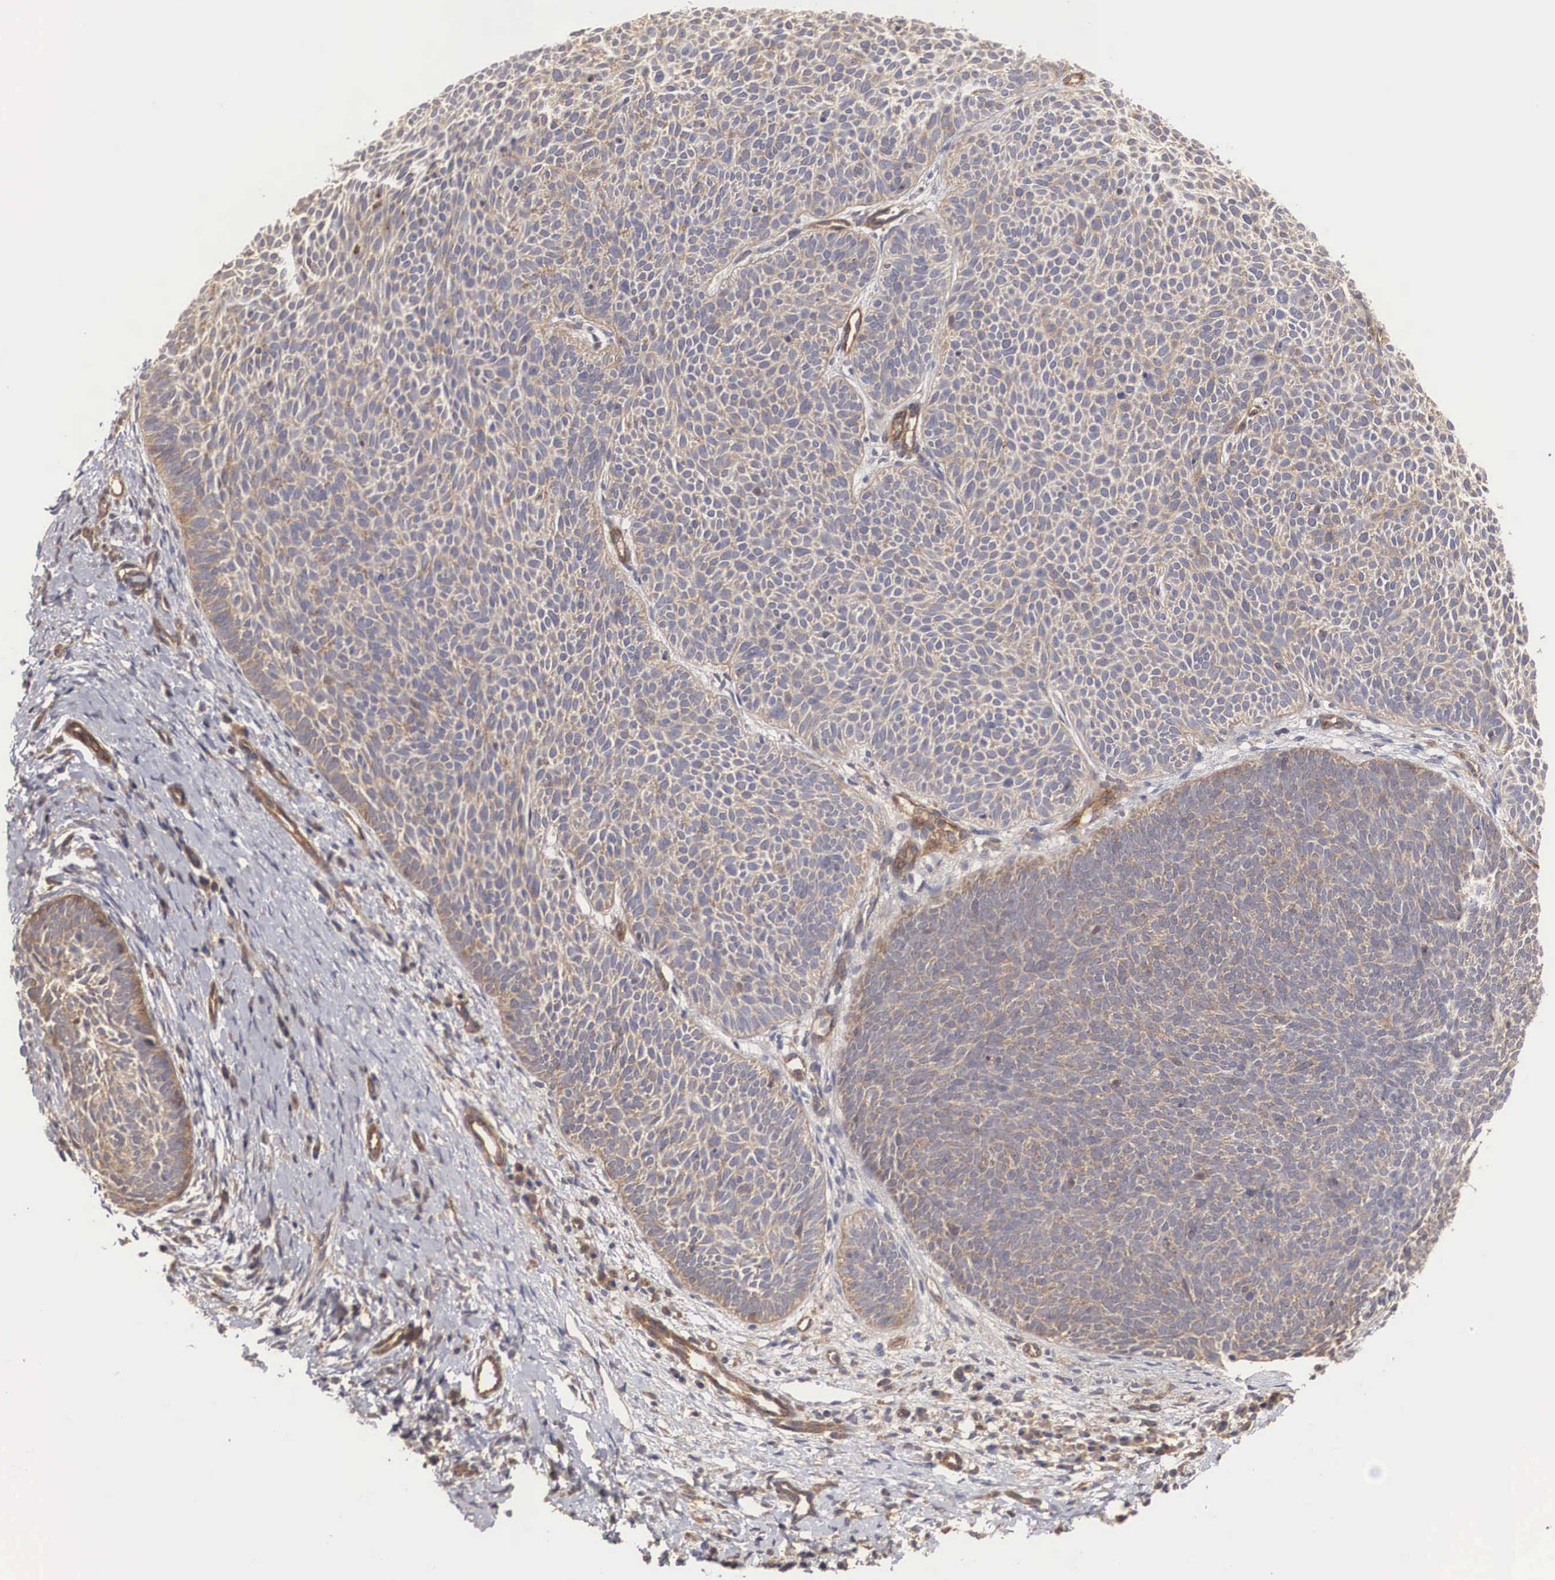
{"staining": {"intensity": "weak", "quantity": ">75%", "location": "cytoplasmic/membranous"}, "tissue": "skin cancer", "cell_type": "Tumor cells", "image_type": "cancer", "snomed": [{"axis": "morphology", "description": "Basal cell carcinoma"}, {"axis": "topography", "description": "Skin"}], "caption": "An image showing weak cytoplasmic/membranous staining in about >75% of tumor cells in basal cell carcinoma (skin), as visualized by brown immunohistochemical staining.", "gene": "ARMCX4", "patient": {"sex": "male", "age": 84}}